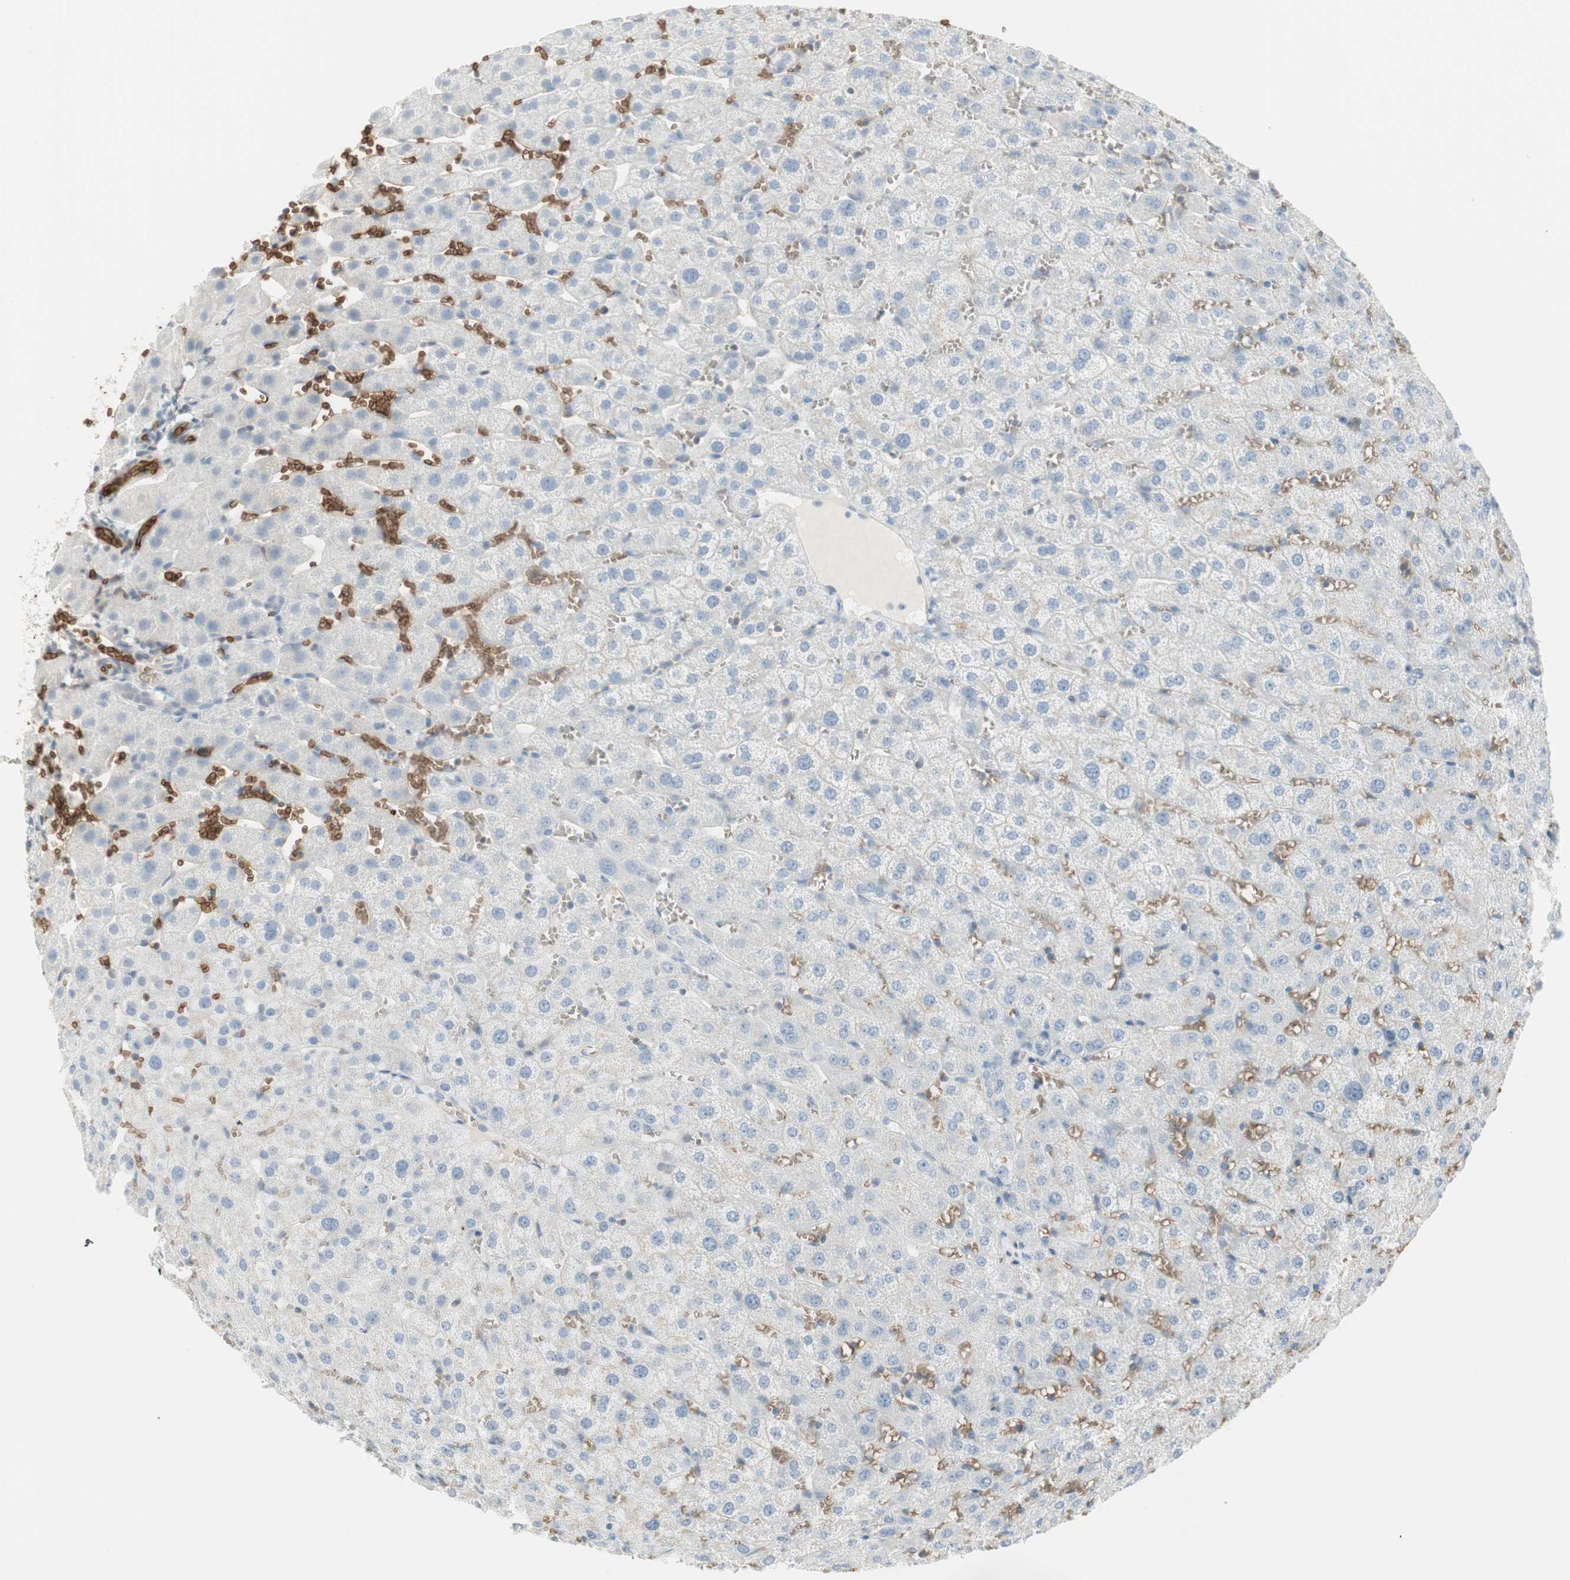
{"staining": {"intensity": "negative", "quantity": "none", "location": "none"}, "tissue": "liver", "cell_type": "Cholangiocytes", "image_type": "normal", "snomed": [{"axis": "morphology", "description": "Normal tissue, NOS"}, {"axis": "morphology", "description": "Fibrosis, NOS"}, {"axis": "topography", "description": "Liver"}], "caption": "Cholangiocytes show no significant protein positivity in normal liver. Nuclei are stained in blue.", "gene": "MAP4K1", "patient": {"sex": "female", "age": 29}}